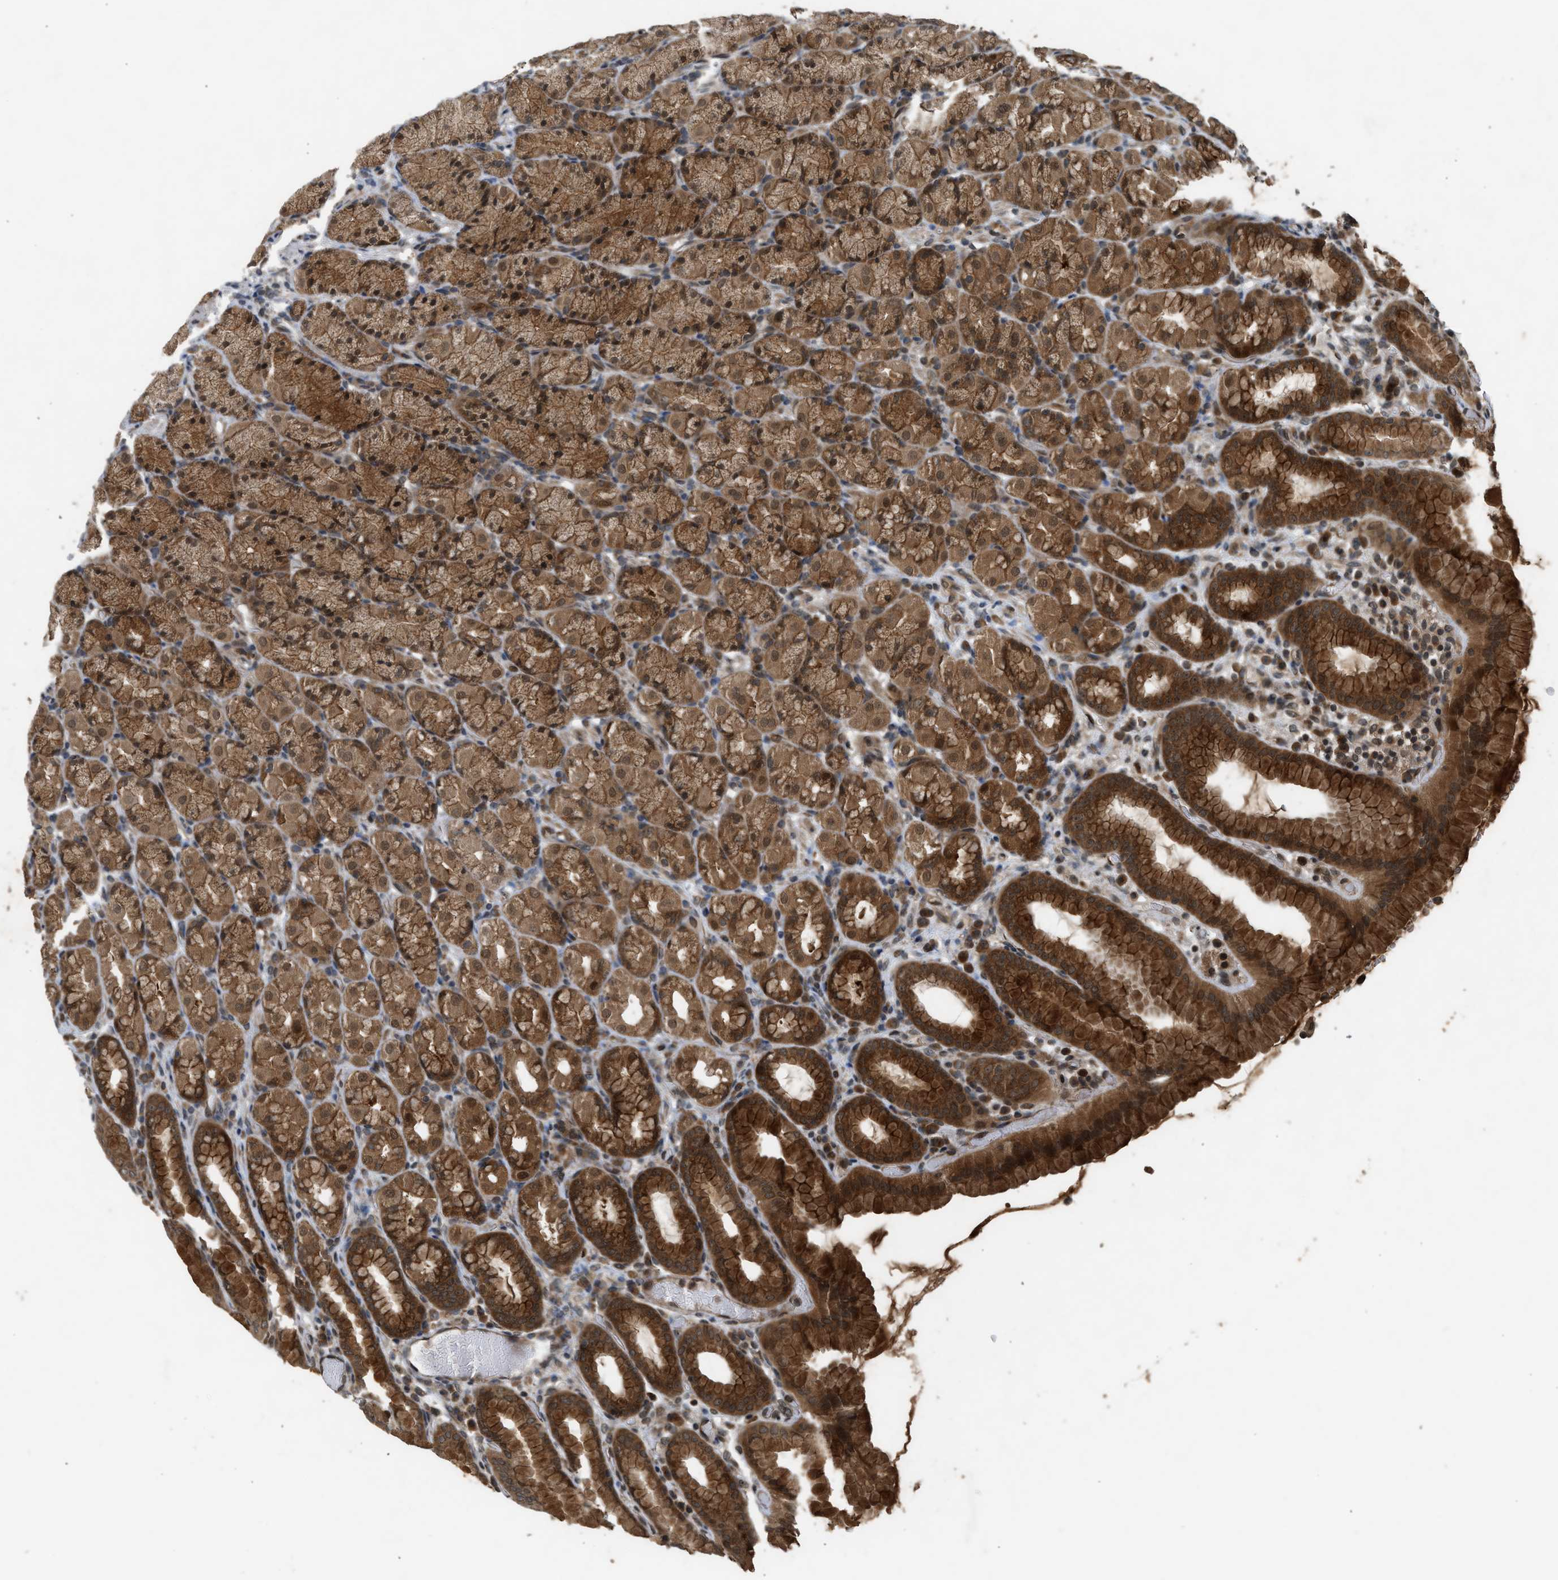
{"staining": {"intensity": "strong", "quantity": ">75%", "location": "cytoplasmic/membranous,nuclear"}, "tissue": "stomach", "cell_type": "Glandular cells", "image_type": "normal", "snomed": [{"axis": "morphology", "description": "Normal tissue, NOS"}, {"axis": "topography", "description": "Stomach, upper"}], "caption": "Immunohistochemistry histopathology image of benign human stomach stained for a protein (brown), which shows high levels of strong cytoplasmic/membranous,nuclear expression in approximately >75% of glandular cells.", "gene": "TXNL1", "patient": {"sex": "male", "age": 68}}